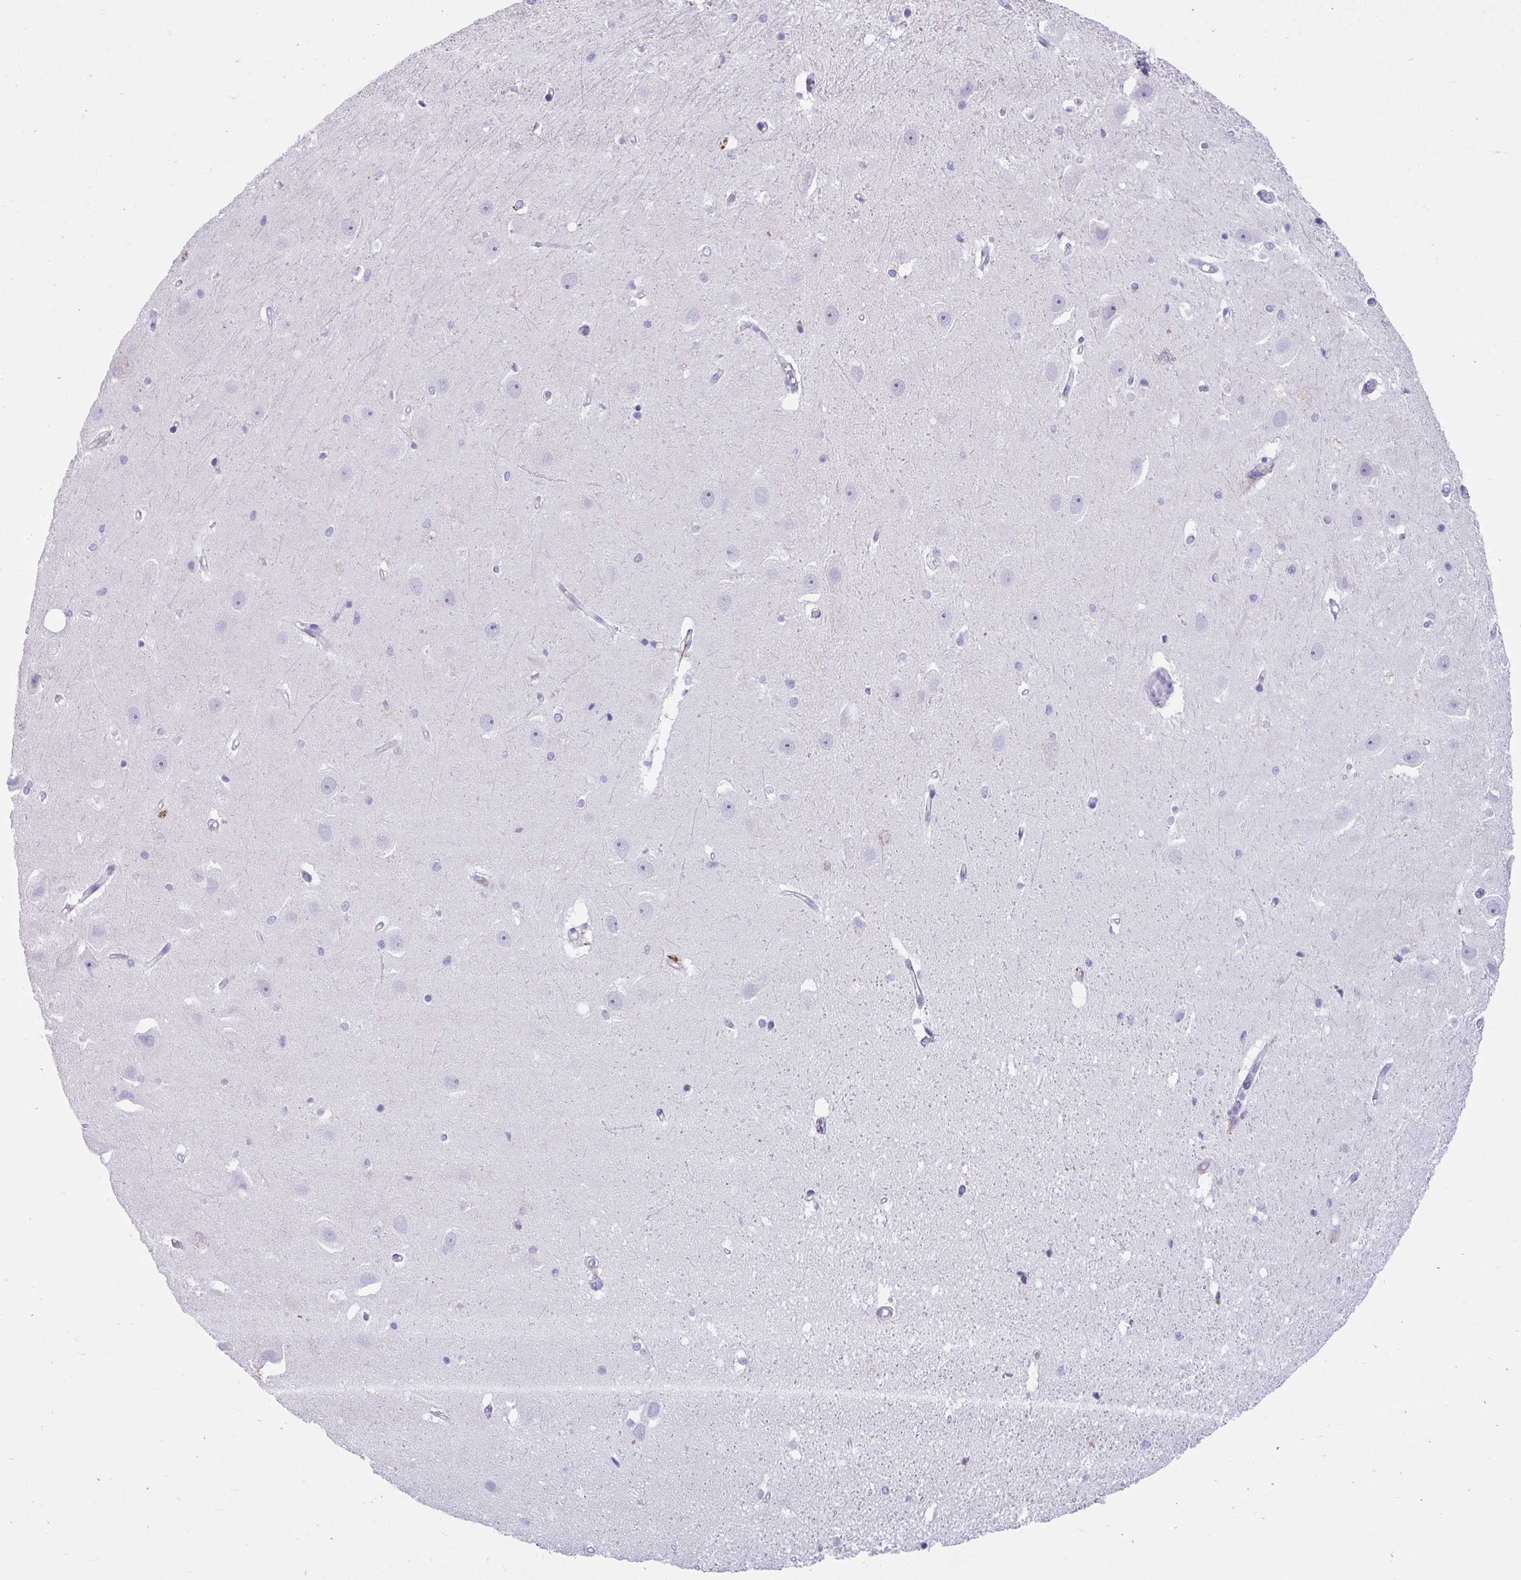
{"staining": {"intensity": "negative", "quantity": "none", "location": "none"}, "tissue": "hippocampus", "cell_type": "Glial cells", "image_type": "normal", "snomed": [{"axis": "morphology", "description": "Normal tissue, NOS"}, {"axis": "topography", "description": "Hippocampus"}], "caption": "High power microscopy photomicrograph of an immunohistochemistry photomicrograph of benign hippocampus, revealing no significant expression in glial cells. (Stains: DAB (3,3'-diaminobenzidine) IHC with hematoxylin counter stain, Microscopy: brightfield microscopy at high magnification).", "gene": "PIGZ", "patient": {"sex": "male", "age": 63}}